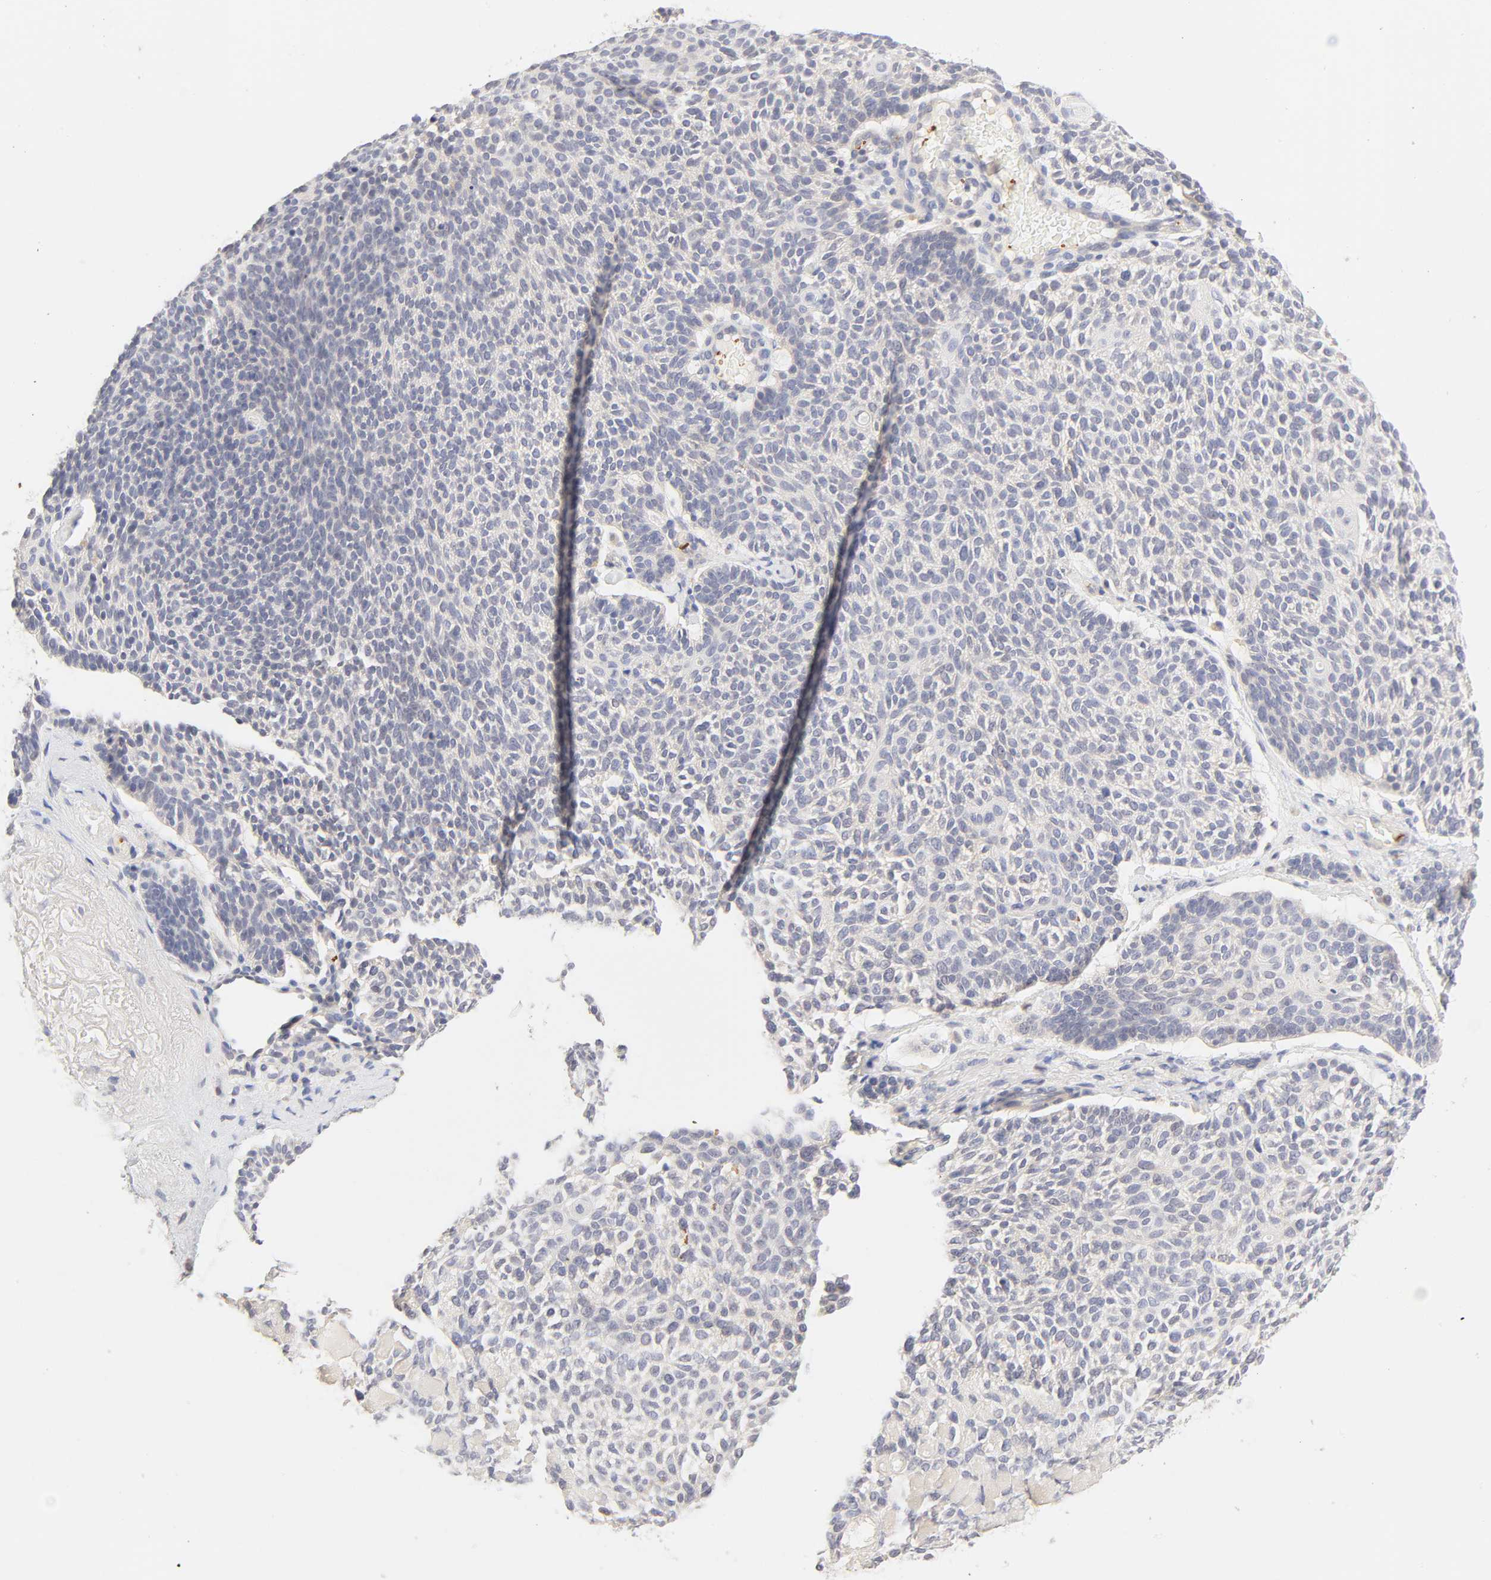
{"staining": {"intensity": "negative", "quantity": "none", "location": "none"}, "tissue": "skin cancer", "cell_type": "Tumor cells", "image_type": "cancer", "snomed": [{"axis": "morphology", "description": "Normal tissue, NOS"}, {"axis": "morphology", "description": "Basal cell carcinoma"}, {"axis": "topography", "description": "Skin"}], "caption": "An image of basal cell carcinoma (skin) stained for a protein demonstrates no brown staining in tumor cells.", "gene": "CYP4B1", "patient": {"sex": "female", "age": 70}}